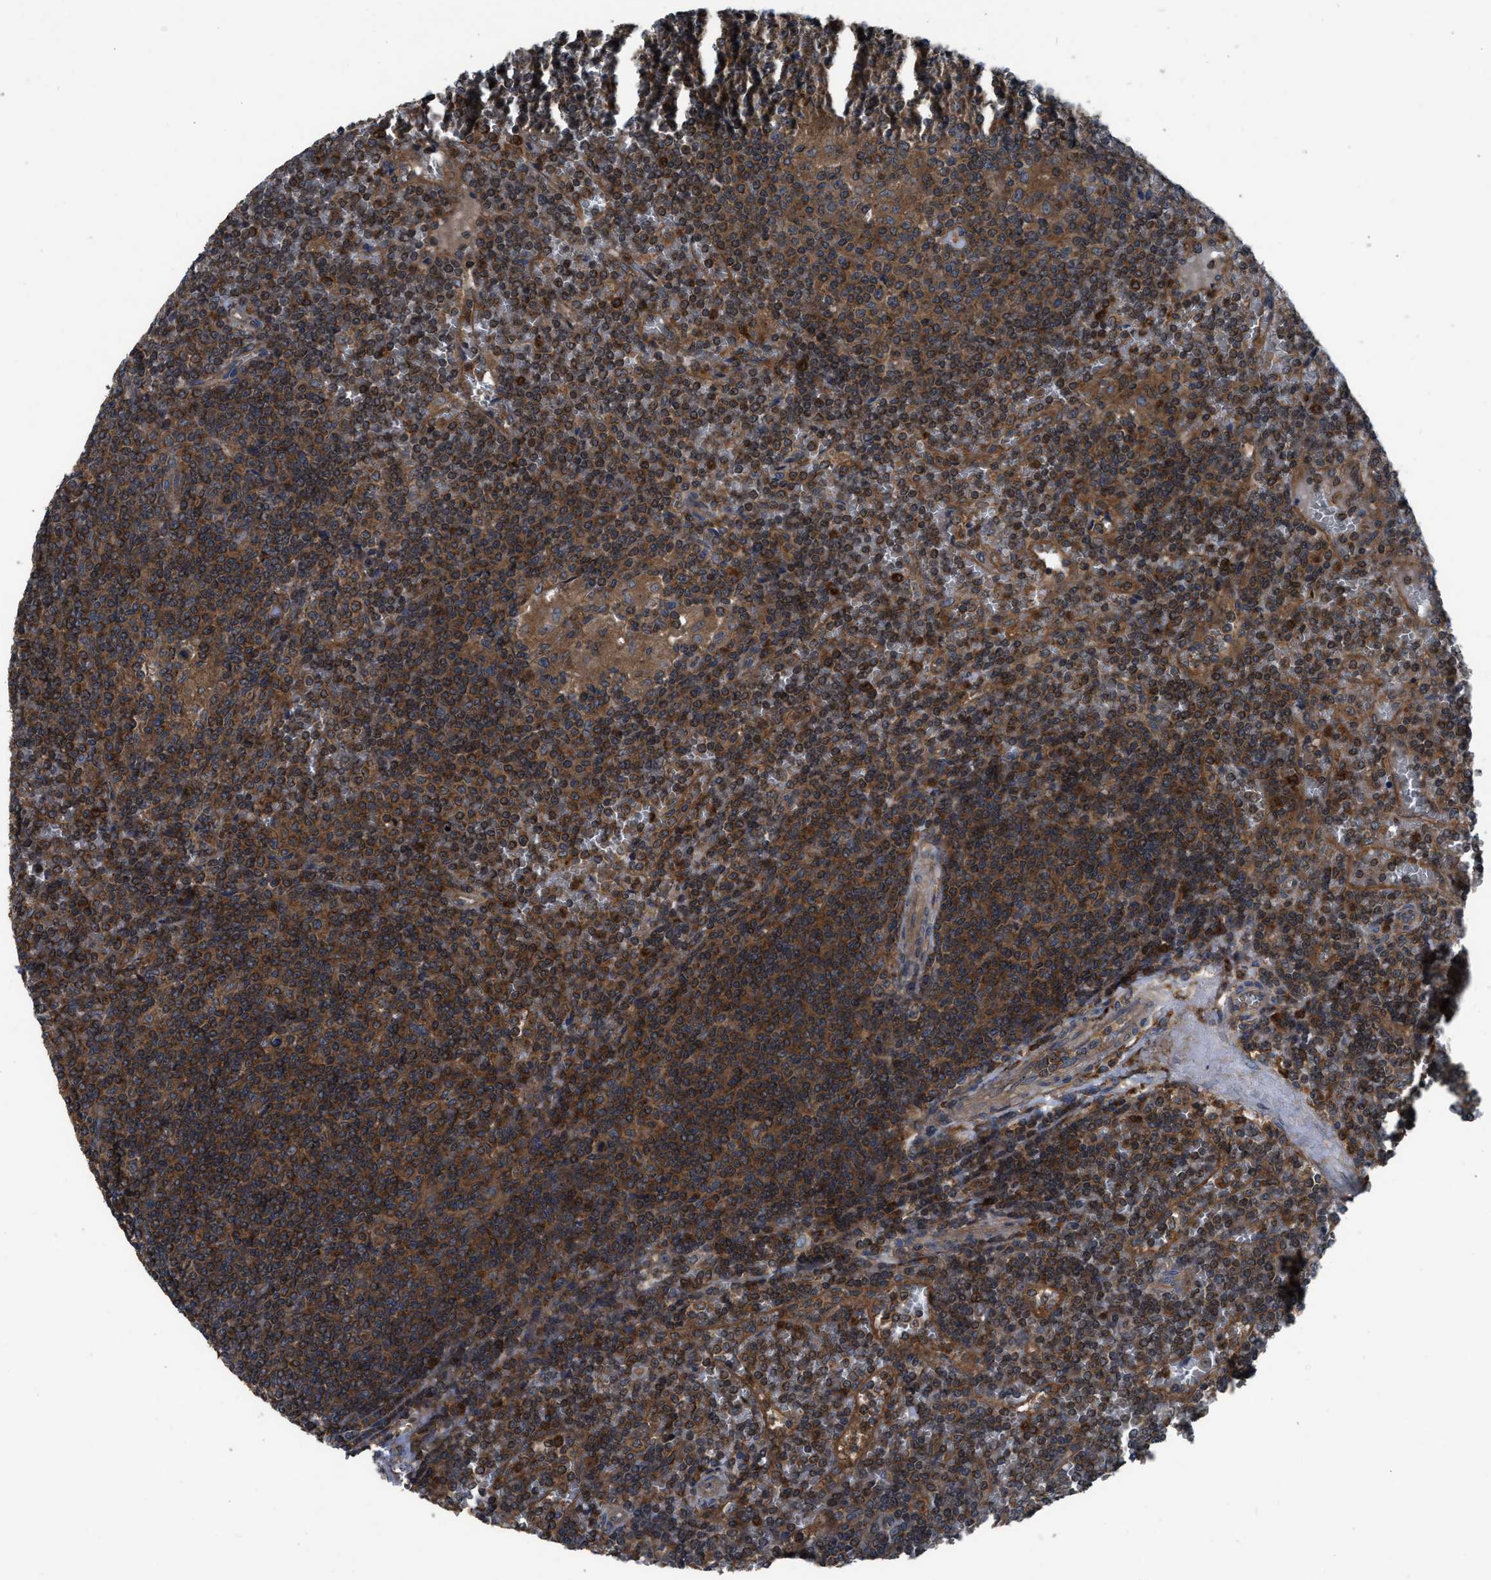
{"staining": {"intensity": "strong", "quantity": ">75%", "location": "cytoplasmic/membranous"}, "tissue": "lymphoma", "cell_type": "Tumor cells", "image_type": "cancer", "snomed": [{"axis": "morphology", "description": "Malignant lymphoma, non-Hodgkin's type, Low grade"}, {"axis": "topography", "description": "Spleen"}], "caption": "A high-resolution histopathology image shows immunohistochemistry (IHC) staining of low-grade malignant lymphoma, non-Hodgkin's type, which exhibits strong cytoplasmic/membranous staining in about >75% of tumor cells. (brown staining indicates protein expression, while blue staining denotes nuclei).", "gene": "USP25", "patient": {"sex": "female", "age": 19}}